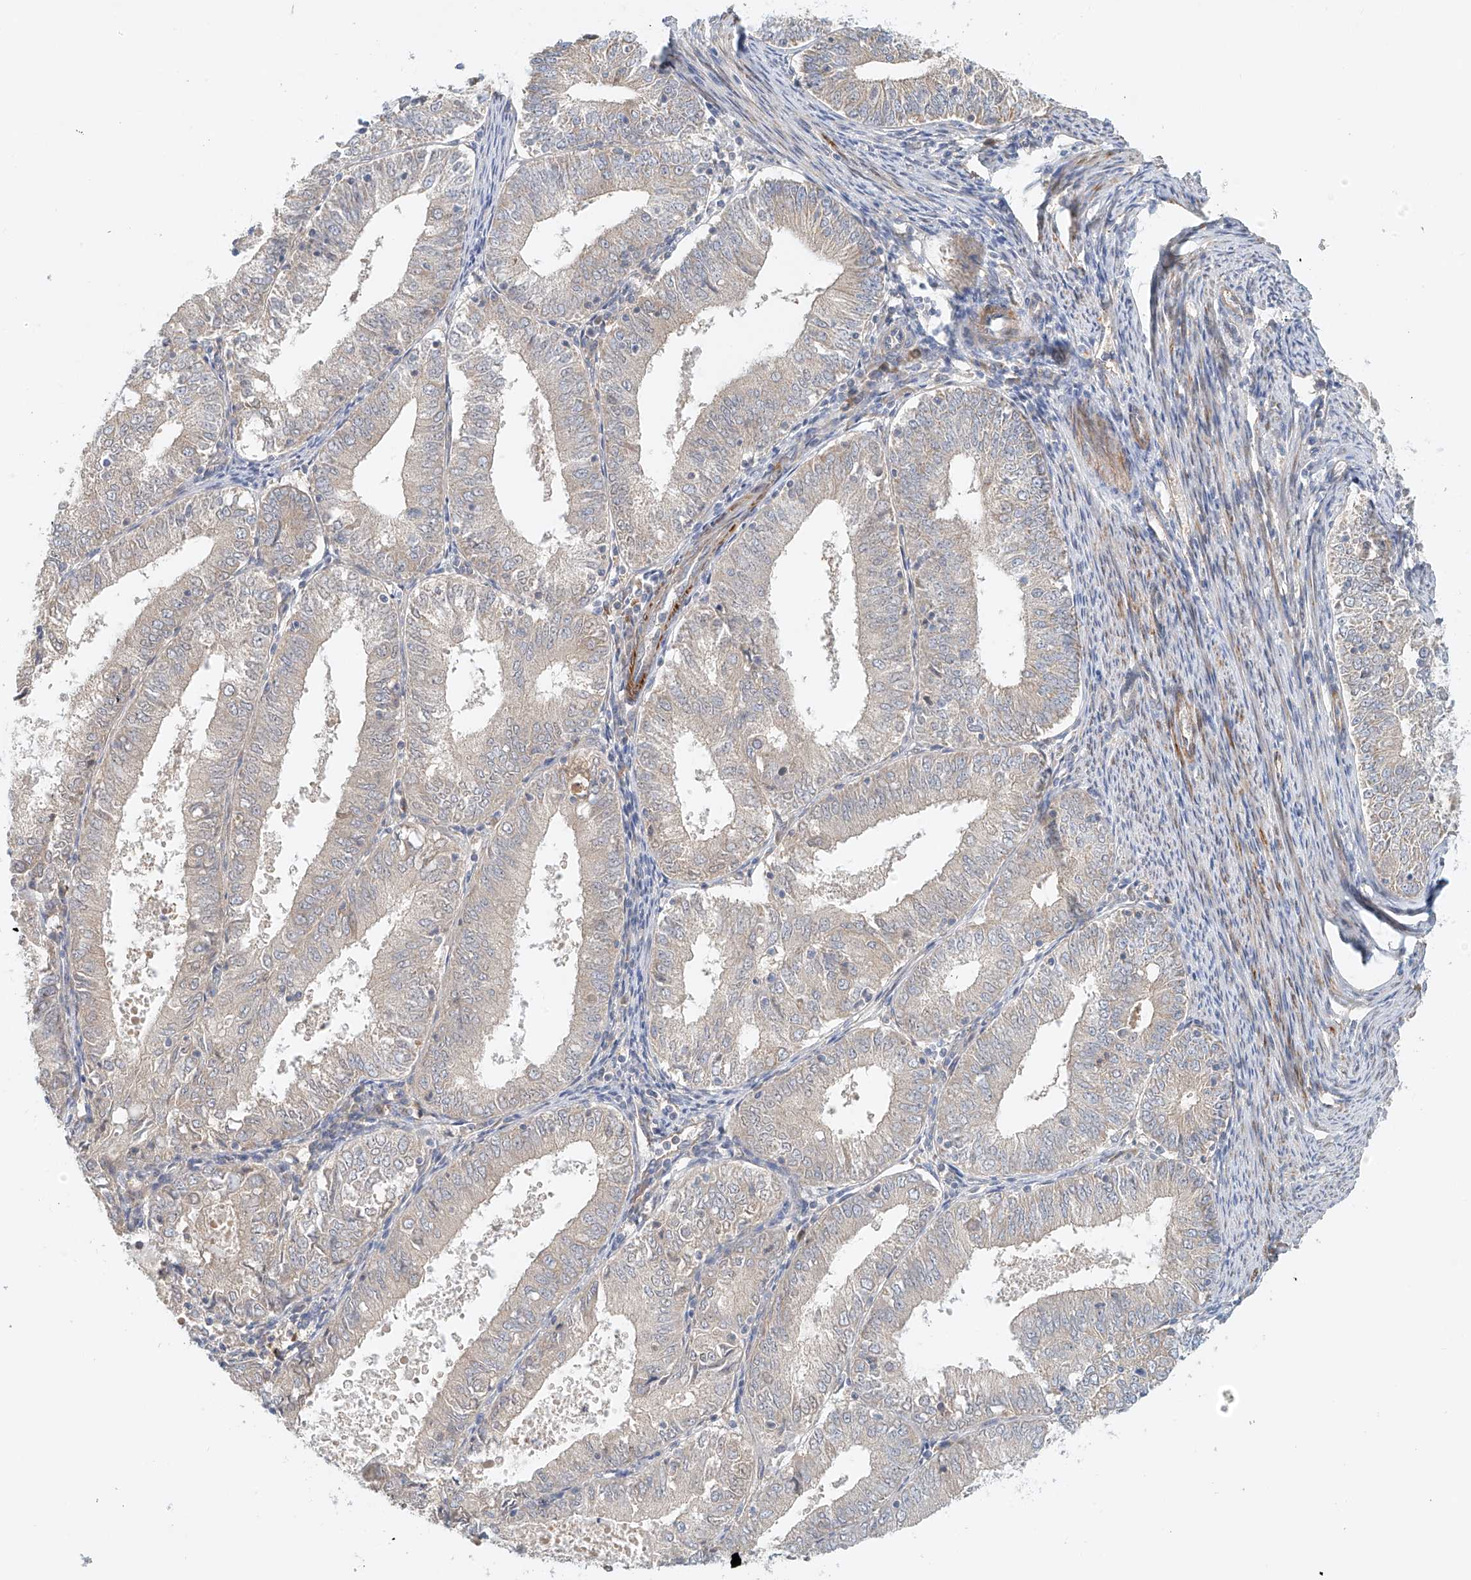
{"staining": {"intensity": "negative", "quantity": "none", "location": "none"}, "tissue": "endometrial cancer", "cell_type": "Tumor cells", "image_type": "cancer", "snomed": [{"axis": "morphology", "description": "Adenocarcinoma, NOS"}, {"axis": "topography", "description": "Endometrium"}], "caption": "The micrograph reveals no staining of tumor cells in endometrial cancer.", "gene": "LYRM9", "patient": {"sex": "female", "age": 57}}